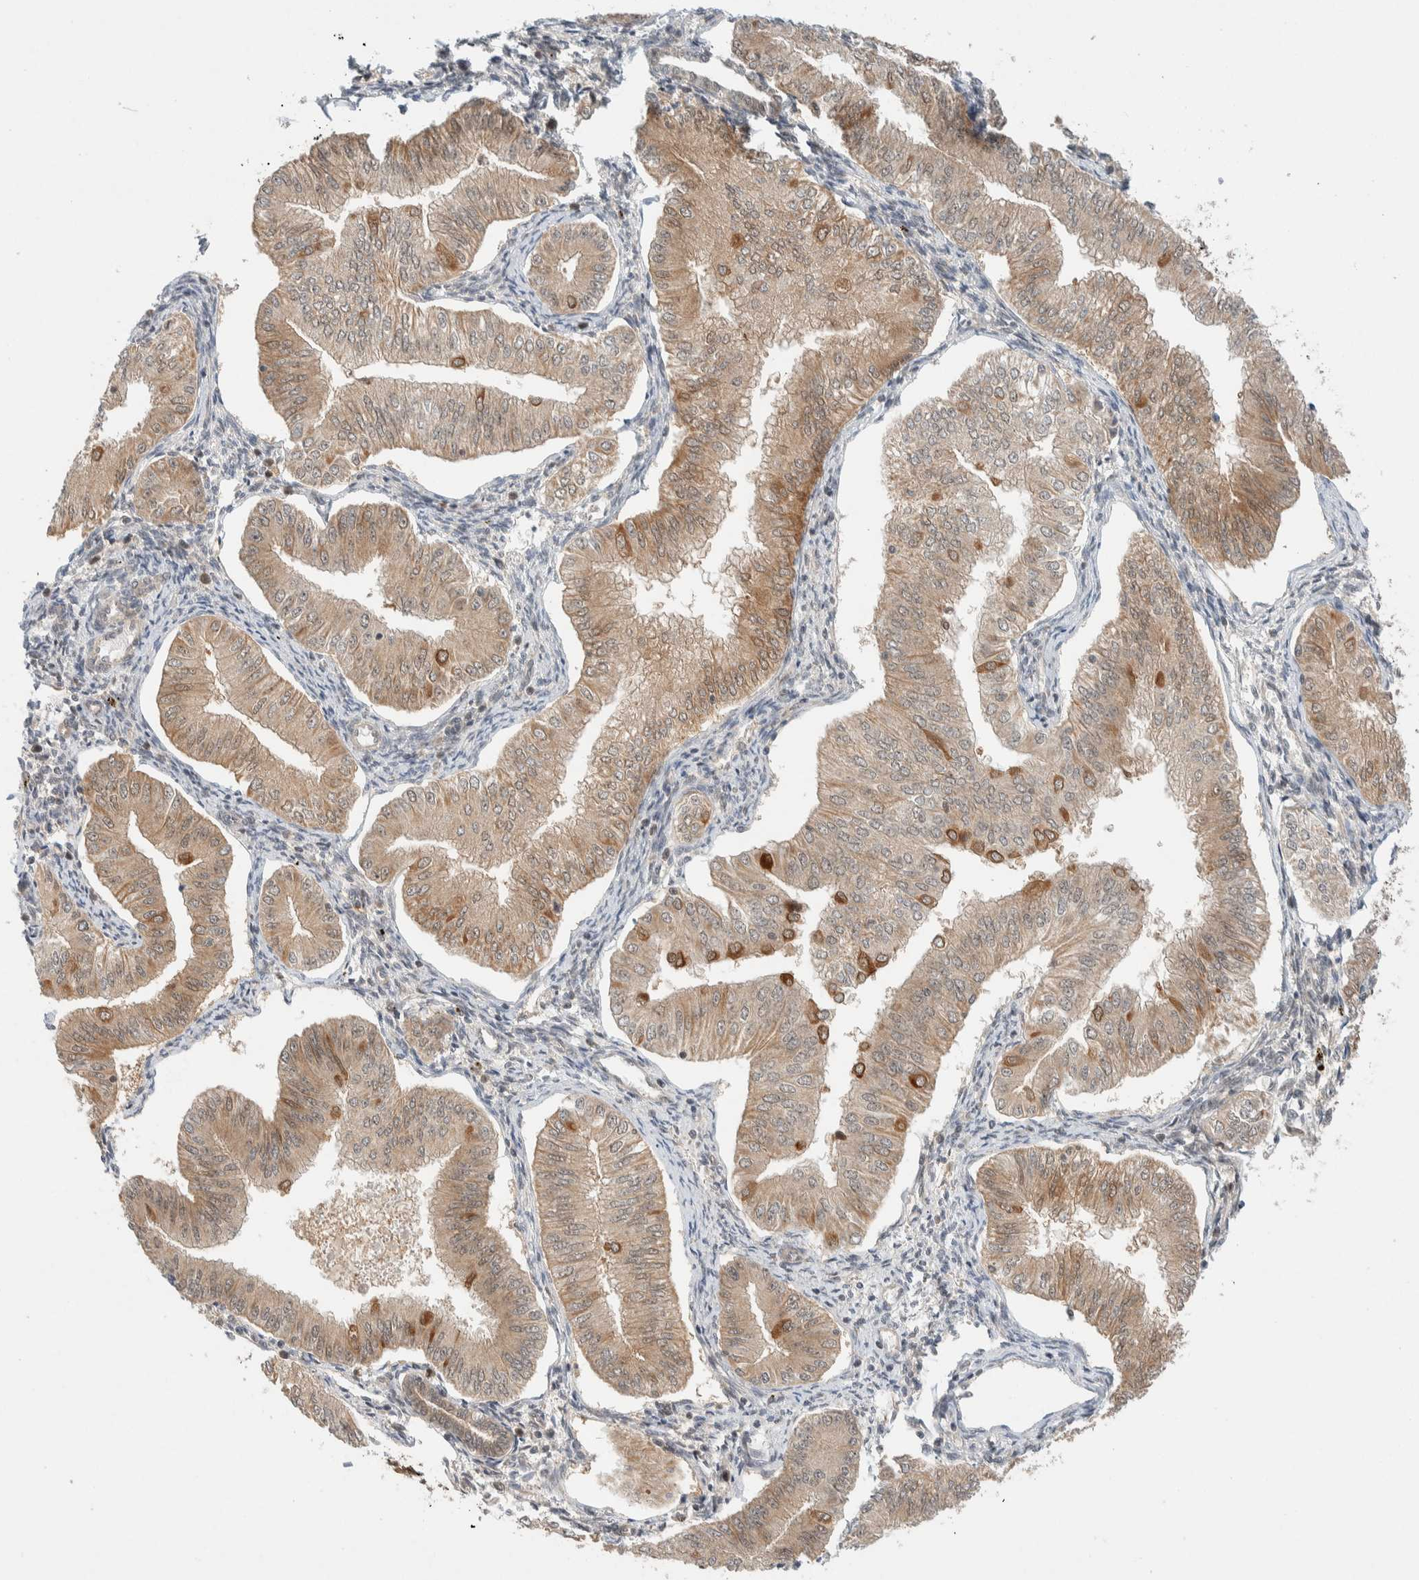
{"staining": {"intensity": "moderate", "quantity": ">75%", "location": "cytoplasmic/membranous"}, "tissue": "endometrial cancer", "cell_type": "Tumor cells", "image_type": "cancer", "snomed": [{"axis": "morphology", "description": "Normal tissue, NOS"}, {"axis": "morphology", "description": "Adenocarcinoma, NOS"}, {"axis": "topography", "description": "Endometrium"}], "caption": "Endometrial cancer (adenocarcinoma) stained with a brown dye shows moderate cytoplasmic/membranous positive expression in about >75% of tumor cells.", "gene": "C8orf76", "patient": {"sex": "female", "age": 53}}